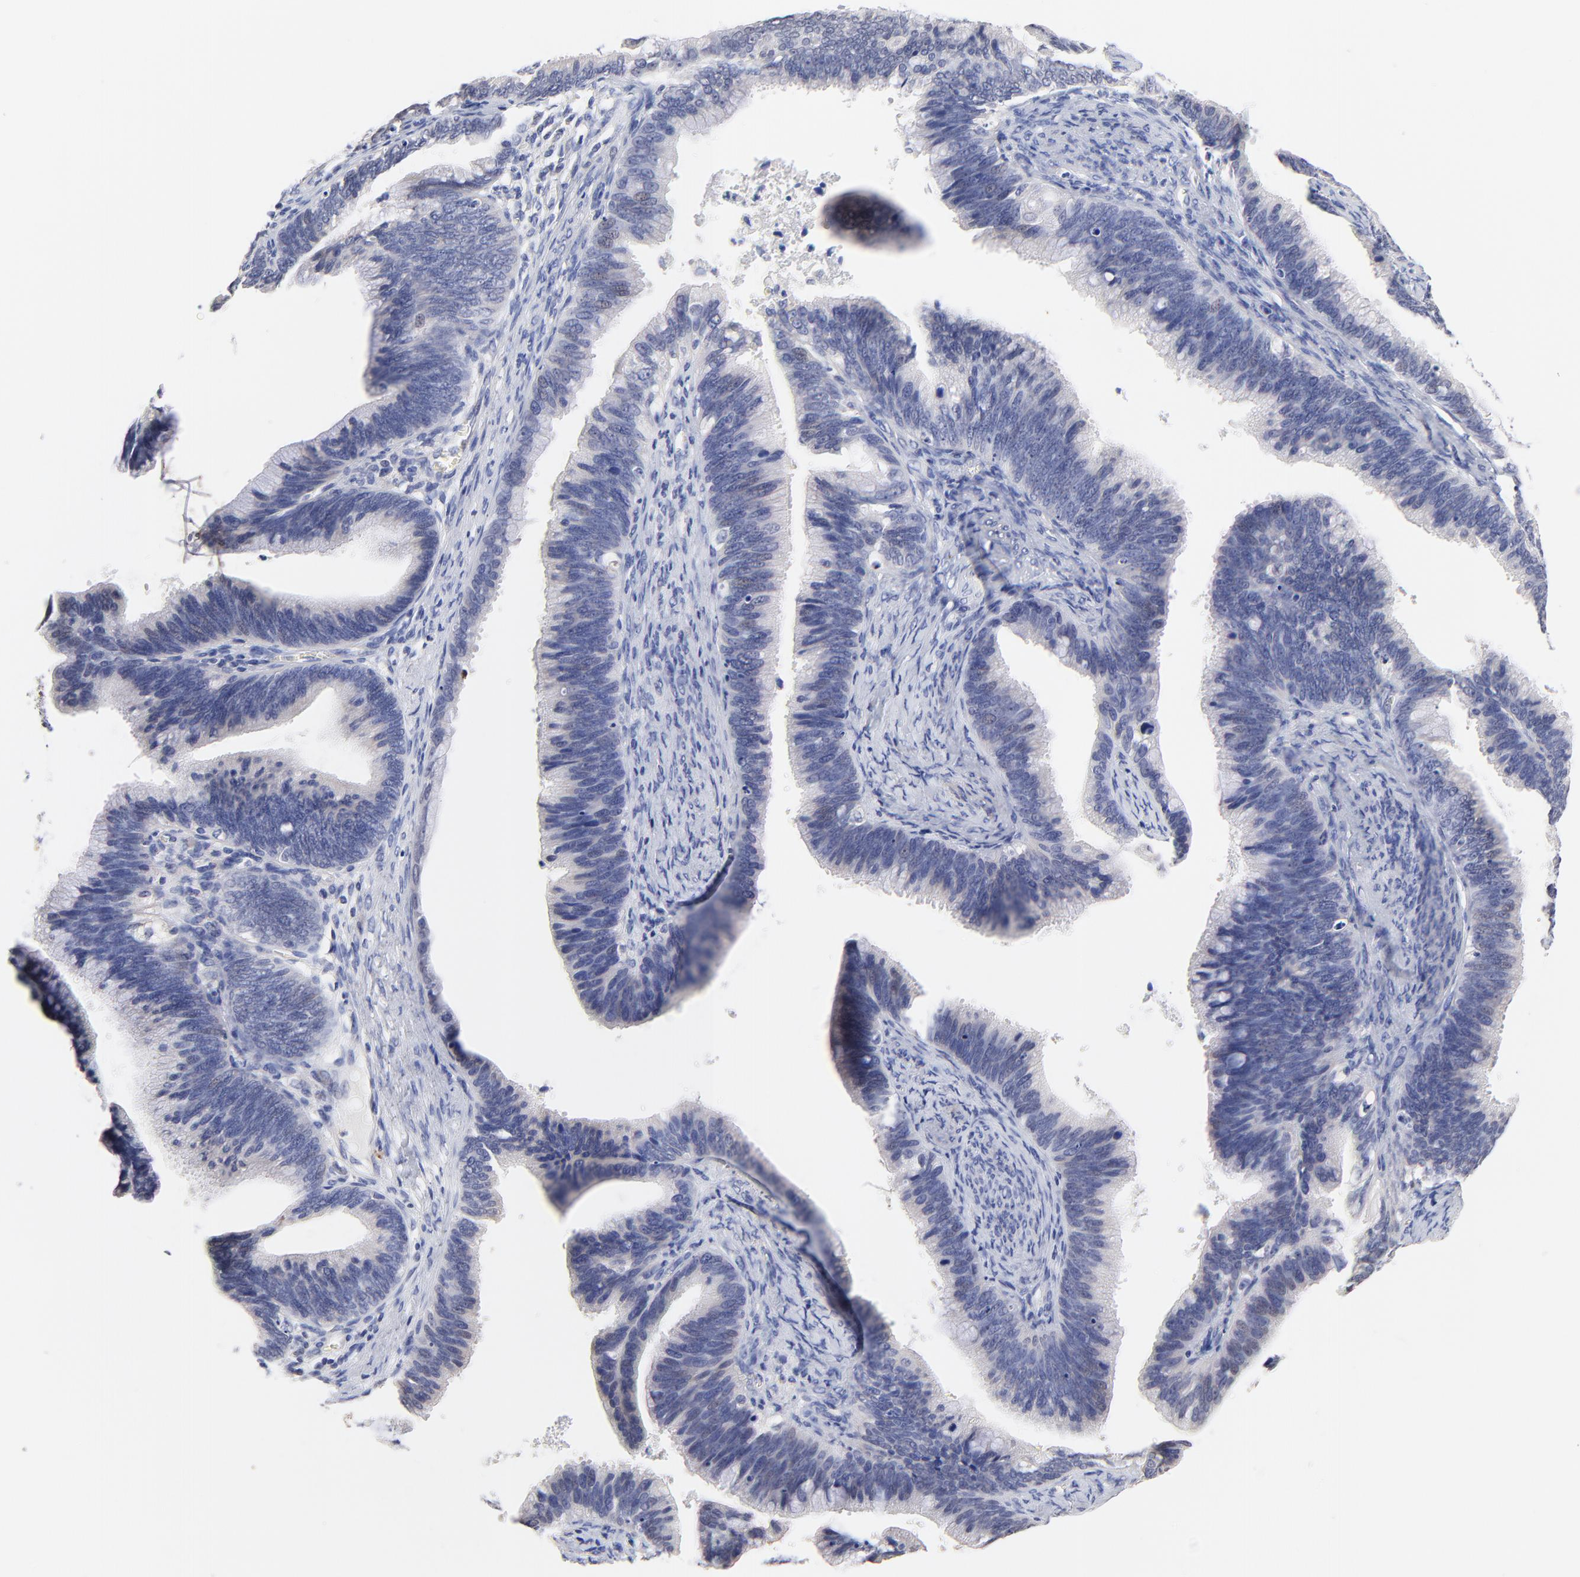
{"staining": {"intensity": "weak", "quantity": "<25%", "location": "nuclear"}, "tissue": "cervical cancer", "cell_type": "Tumor cells", "image_type": "cancer", "snomed": [{"axis": "morphology", "description": "Adenocarcinoma, NOS"}, {"axis": "topography", "description": "Cervix"}], "caption": "Protein analysis of adenocarcinoma (cervical) exhibits no significant positivity in tumor cells. The staining was performed using DAB to visualize the protein expression in brown, while the nuclei were stained in blue with hematoxylin (Magnification: 20x).", "gene": "TWNK", "patient": {"sex": "female", "age": 47}}